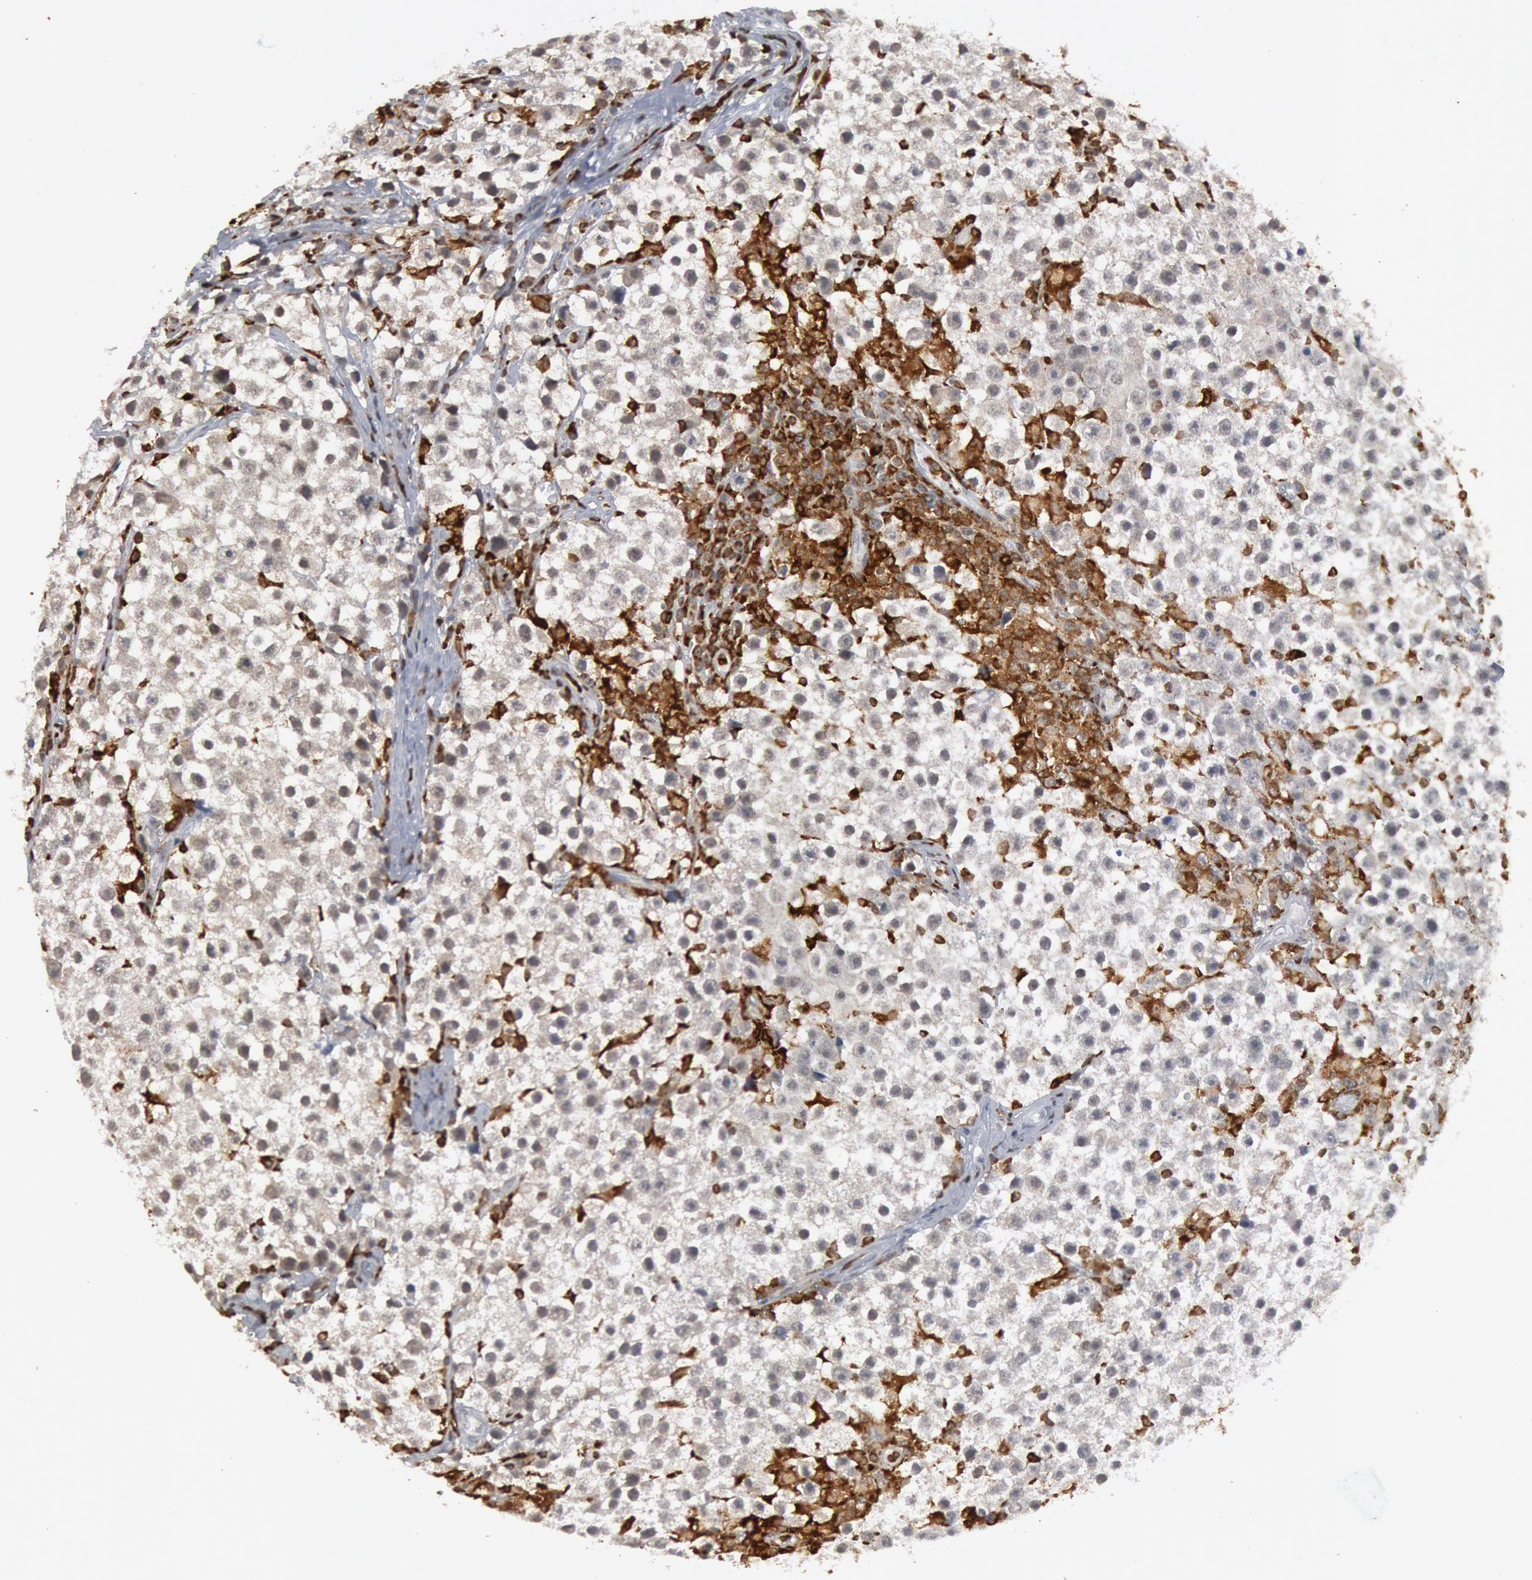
{"staining": {"intensity": "weak", "quantity": ">75%", "location": "cytoplasmic/membranous"}, "tissue": "testis cancer", "cell_type": "Tumor cells", "image_type": "cancer", "snomed": [{"axis": "morphology", "description": "Seminoma, NOS"}, {"axis": "topography", "description": "Testis"}], "caption": "A histopathology image of human seminoma (testis) stained for a protein reveals weak cytoplasmic/membranous brown staining in tumor cells. The staining was performed using DAB (3,3'-diaminobenzidine), with brown indicating positive protein expression. Nuclei are stained blue with hematoxylin.", "gene": "PTPN6", "patient": {"sex": "male", "age": 35}}